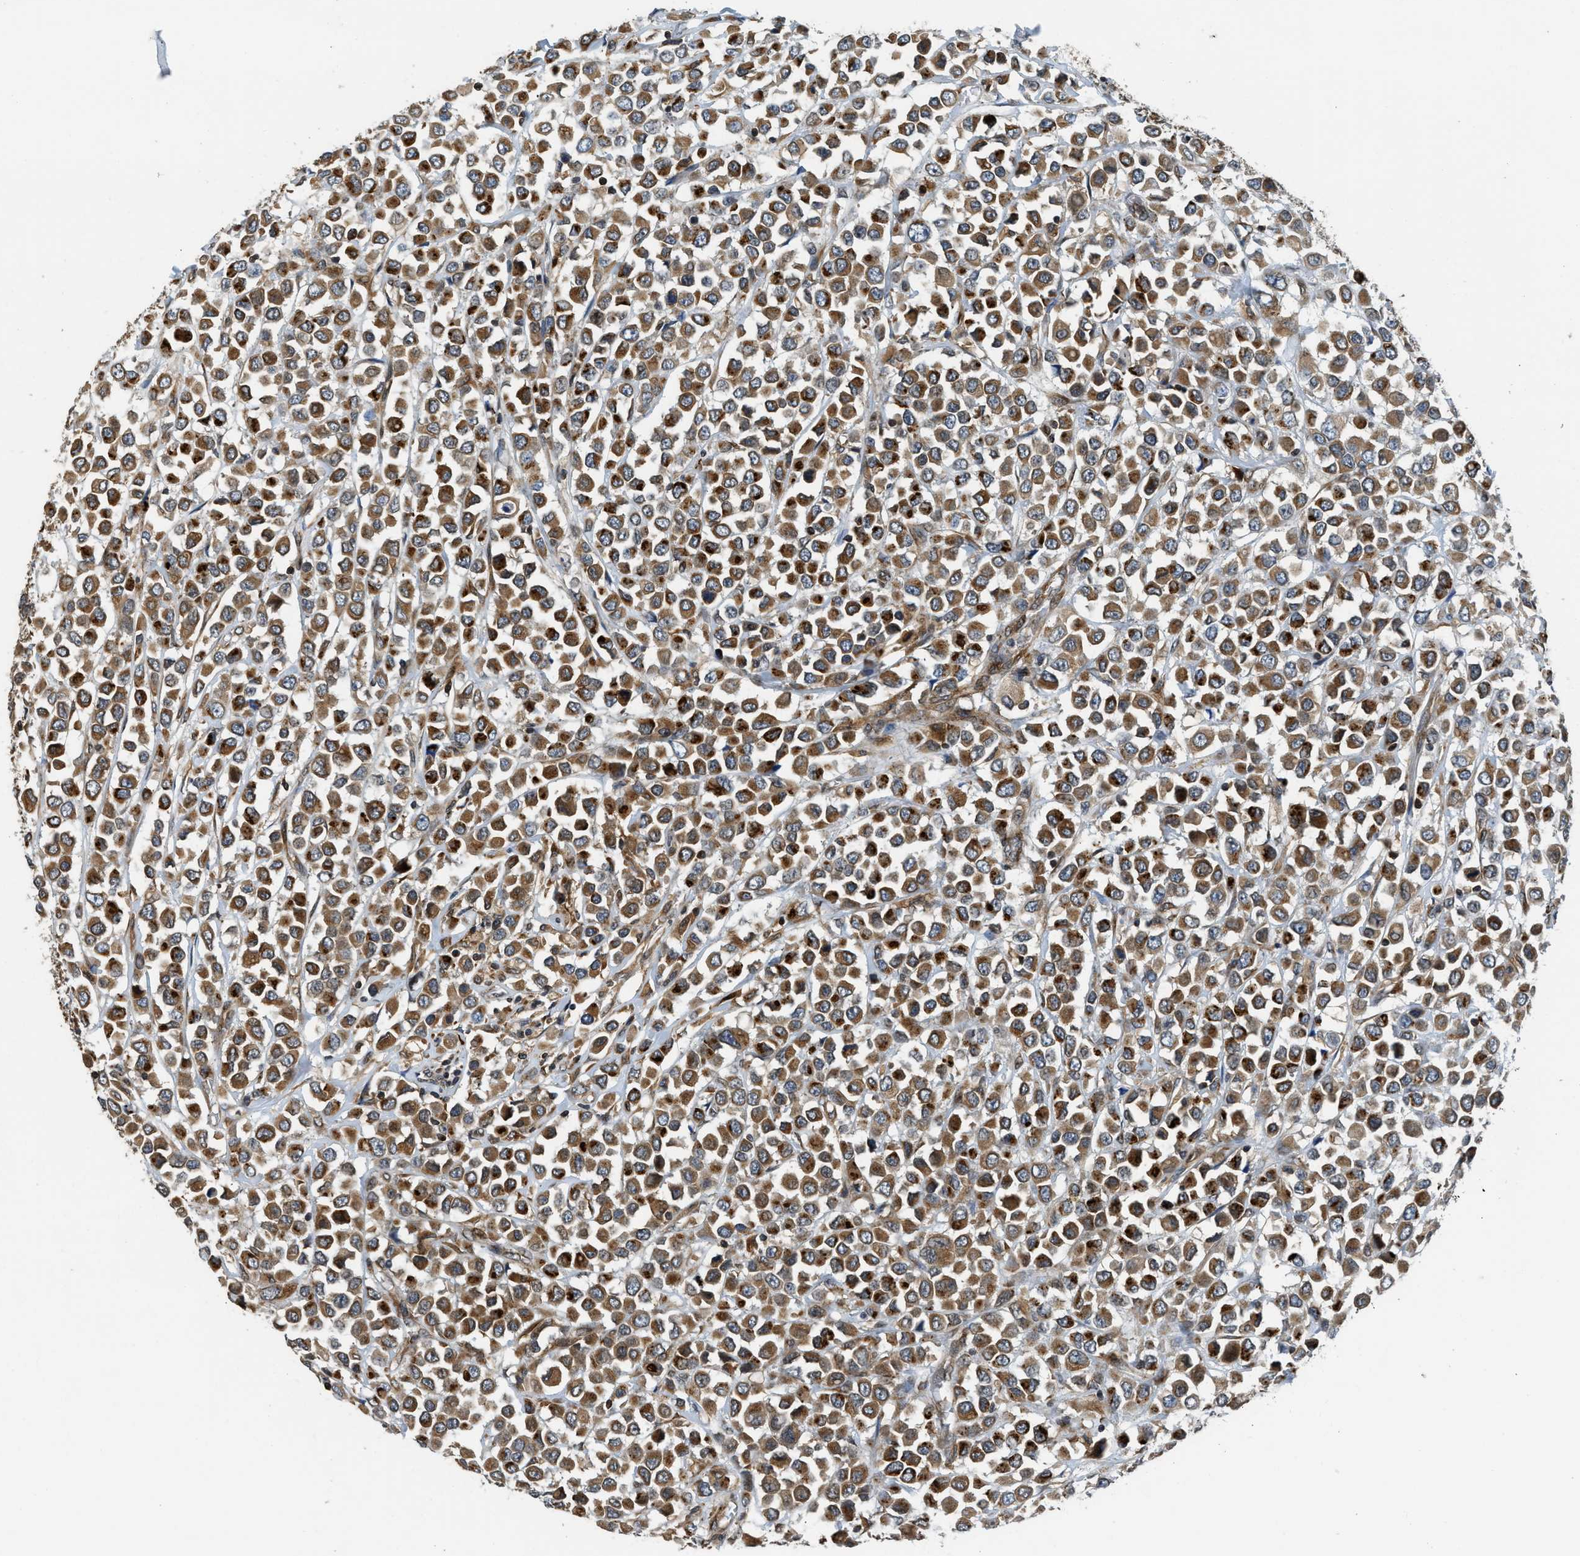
{"staining": {"intensity": "strong", "quantity": ">75%", "location": "cytoplasmic/membranous"}, "tissue": "breast cancer", "cell_type": "Tumor cells", "image_type": "cancer", "snomed": [{"axis": "morphology", "description": "Duct carcinoma"}, {"axis": "topography", "description": "Breast"}], "caption": "High-magnification brightfield microscopy of breast invasive ductal carcinoma stained with DAB (brown) and counterstained with hematoxylin (blue). tumor cells exhibit strong cytoplasmic/membranous positivity is appreciated in approximately>75% of cells.", "gene": "RETREG3", "patient": {"sex": "female", "age": 61}}